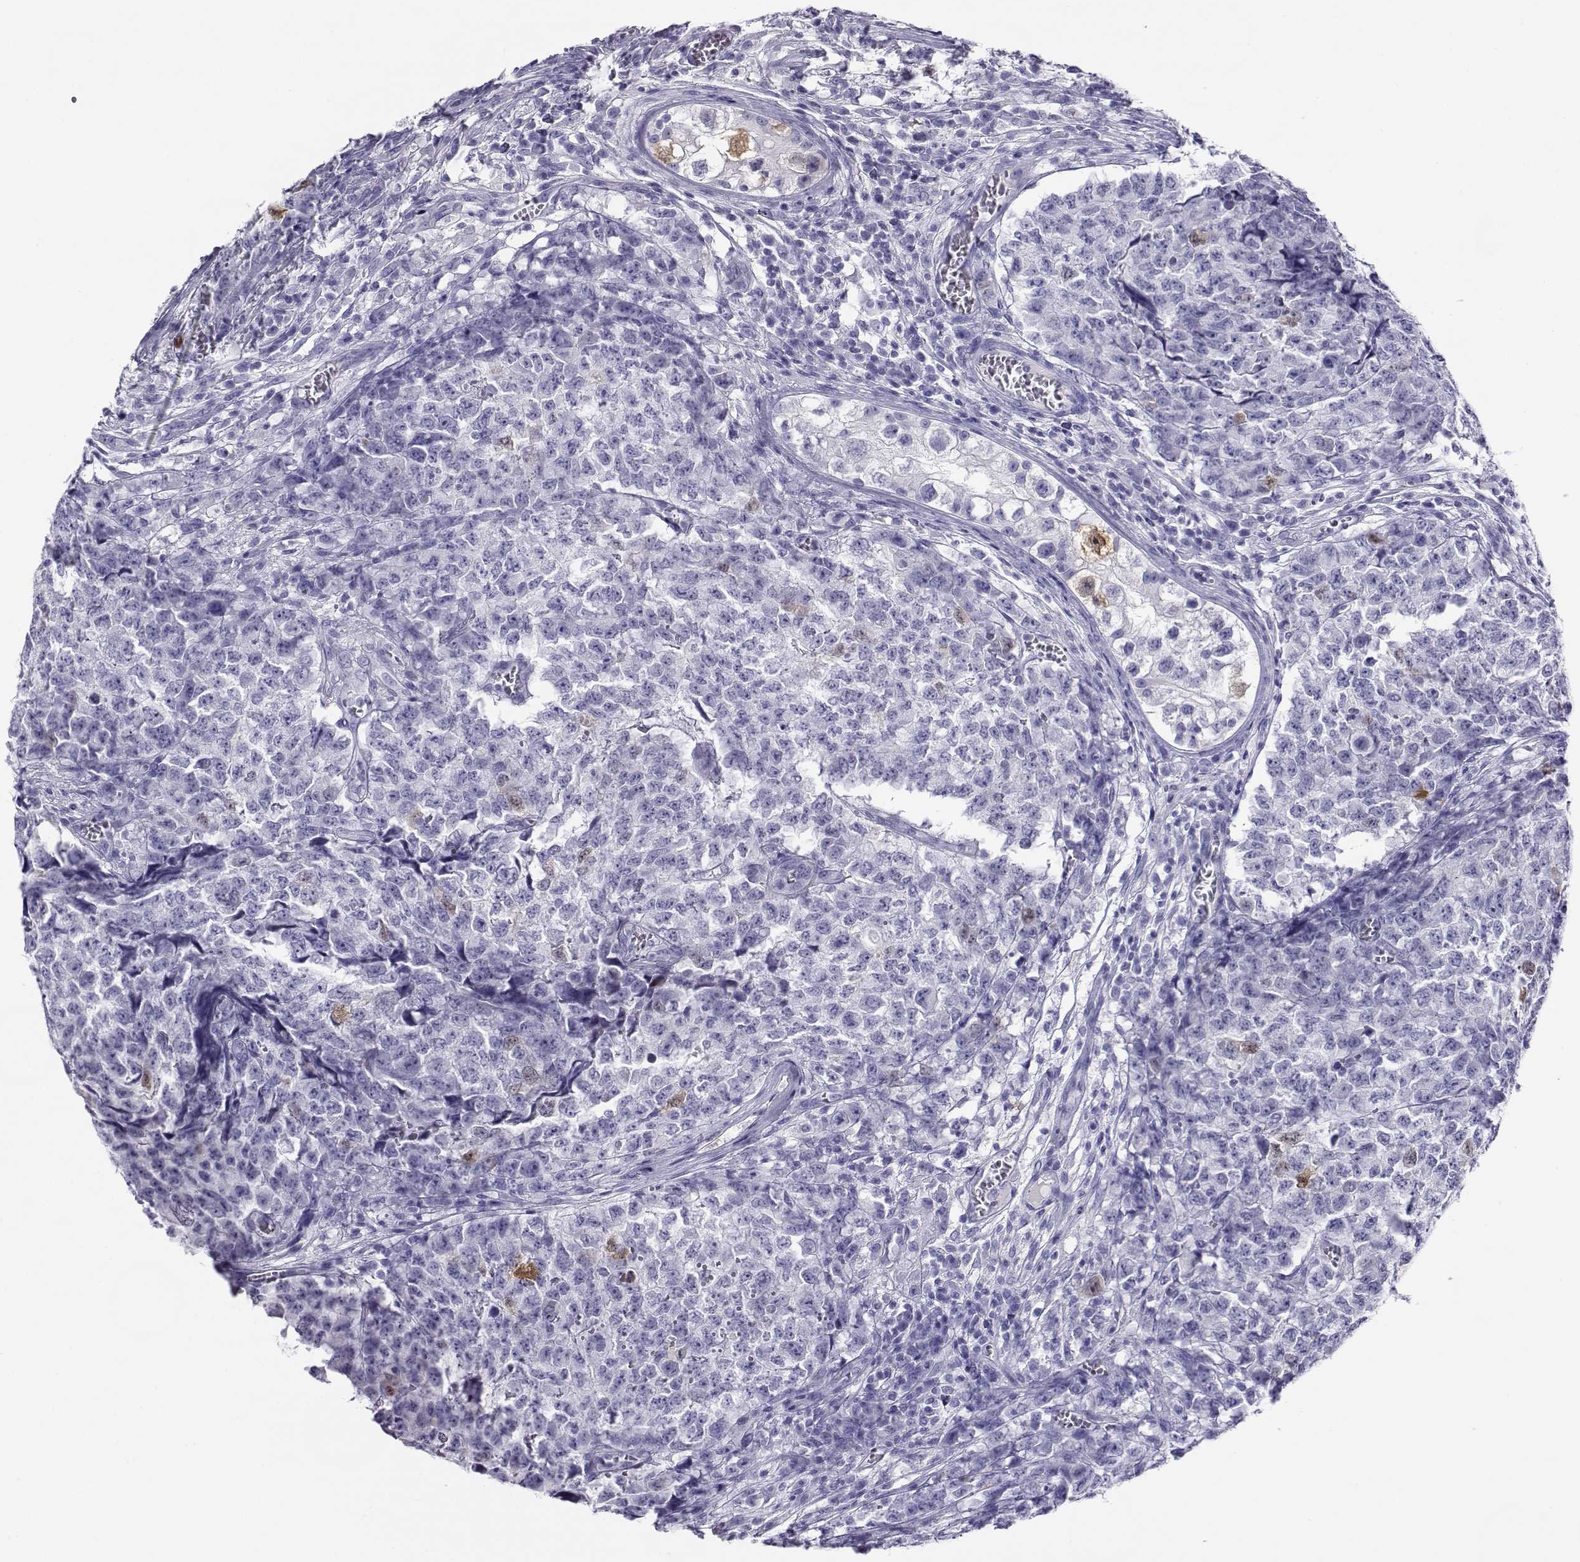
{"staining": {"intensity": "negative", "quantity": "none", "location": "none"}, "tissue": "testis cancer", "cell_type": "Tumor cells", "image_type": "cancer", "snomed": [{"axis": "morphology", "description": "Carcinoma, Embryonal, NOS"}, {"axis": "topography", "description": "Testis"}], "caption": "An image of human testis cancer is negative for staining in tumor cells. (Brightfield microscopy of DAB IHC at high magnification).", "gene": "RHOXF2", "patient": {"sex": "male", "age": 23}}